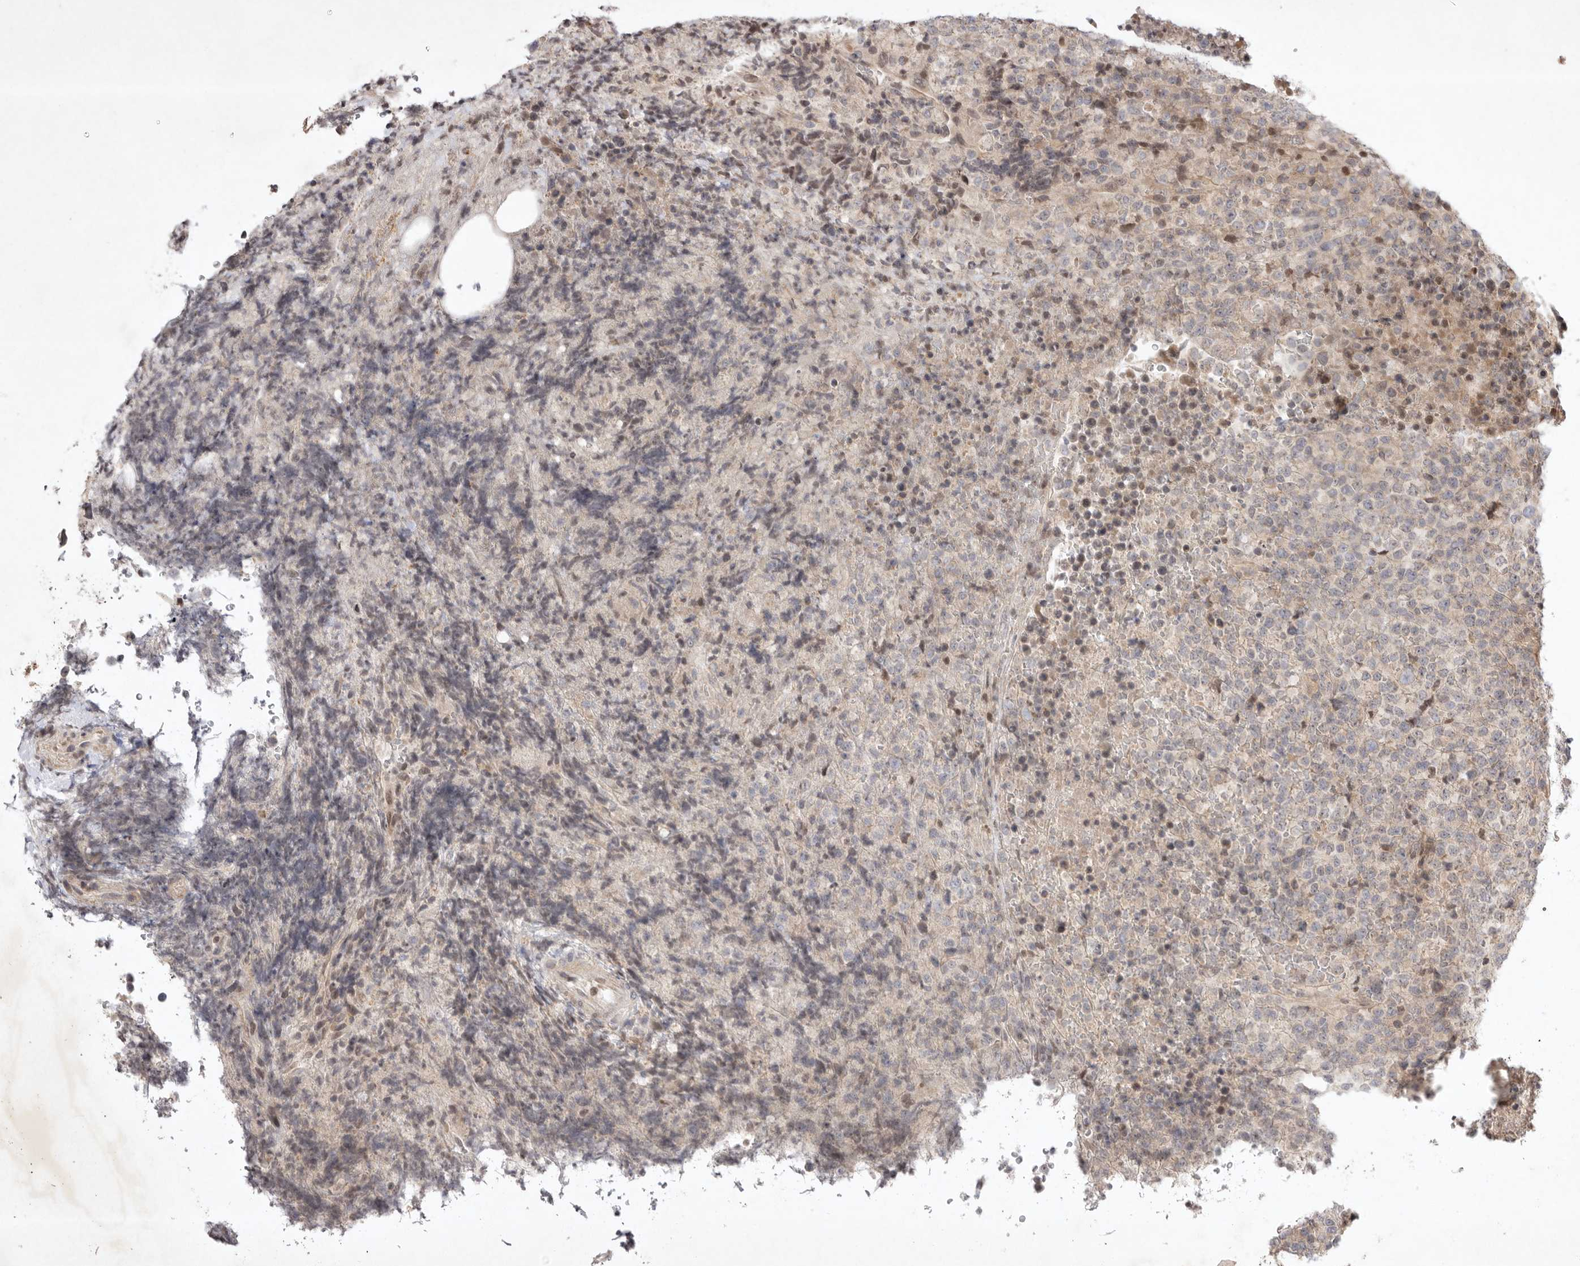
{"staining": {"intensity": "negative", "quantity": "none", "location": "none"}, "tissue": "lymphoma", "cell_type": "Tumor cells", "image_type": "cancer", "snomed": [{"axis": "morphology", "description": "Malignant lymphoma, non-Hodgkin's type, High grade"}, {"axis": "topography", "description": "Lymph node"}], "caption": "Lymphoma stained for a protein using immunohistochemistry (IHC) exhibits no positivity tumor cells.", "gene": "EIF2AK1", "patient": {"sex": "male", "age": 13}}